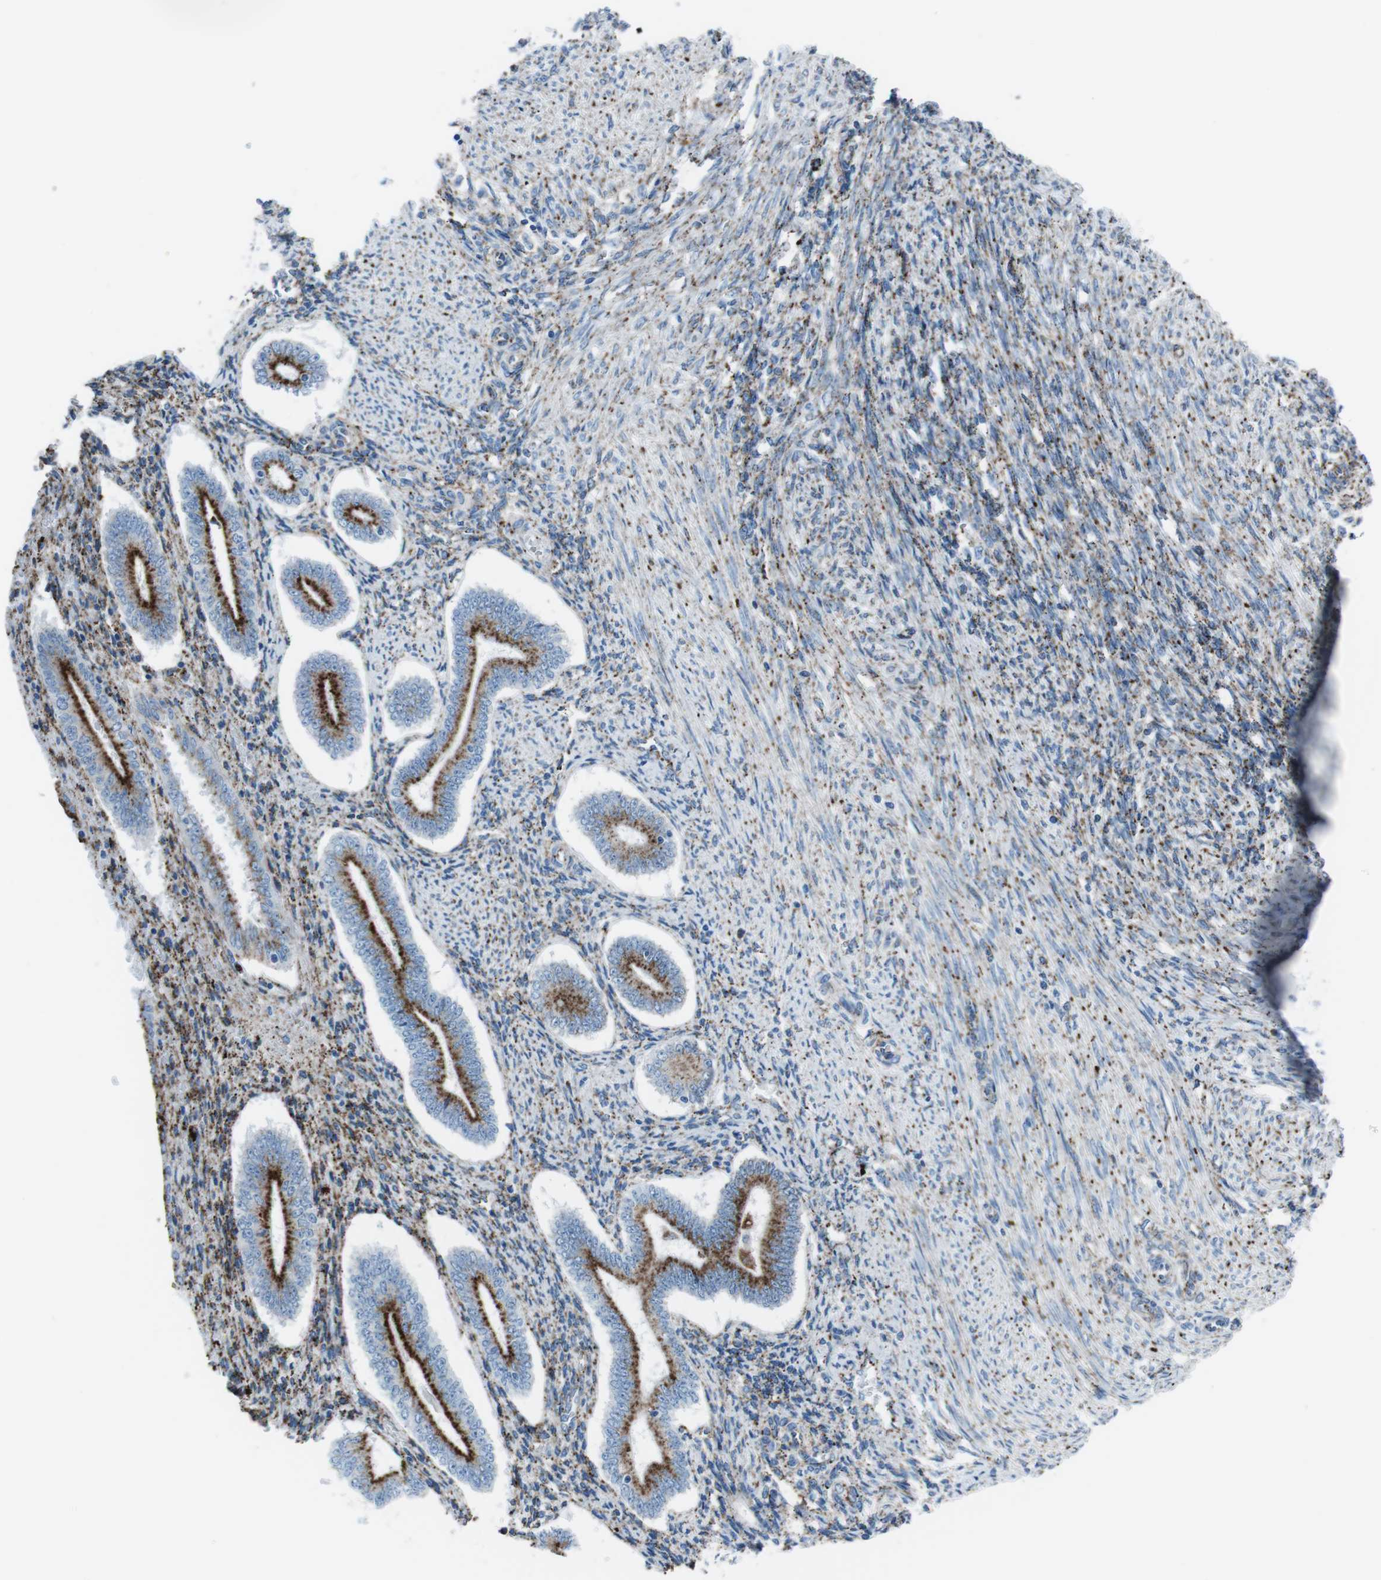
{"staining": {"intensity": "strong", "quantity": "25%-75%", "location": "cytoplasmic/membranous"}, "tissue": "endometrium", "cell_type": "Cells in endometrial stroma", "image_type": "normal", "snomed": [{"axis": "morphology", "description": "Normal tissue, NOS"}, {"axis": "topography", "description": "Endometrium"}], "caption": "A micrograph of endometrium stained for a protein demonstrates strong cytoplasmic/membranous brown staining in cells in endometrial stroma.", "gene": "SCARB2", "patient": {"sex": "female", "age": 42}}